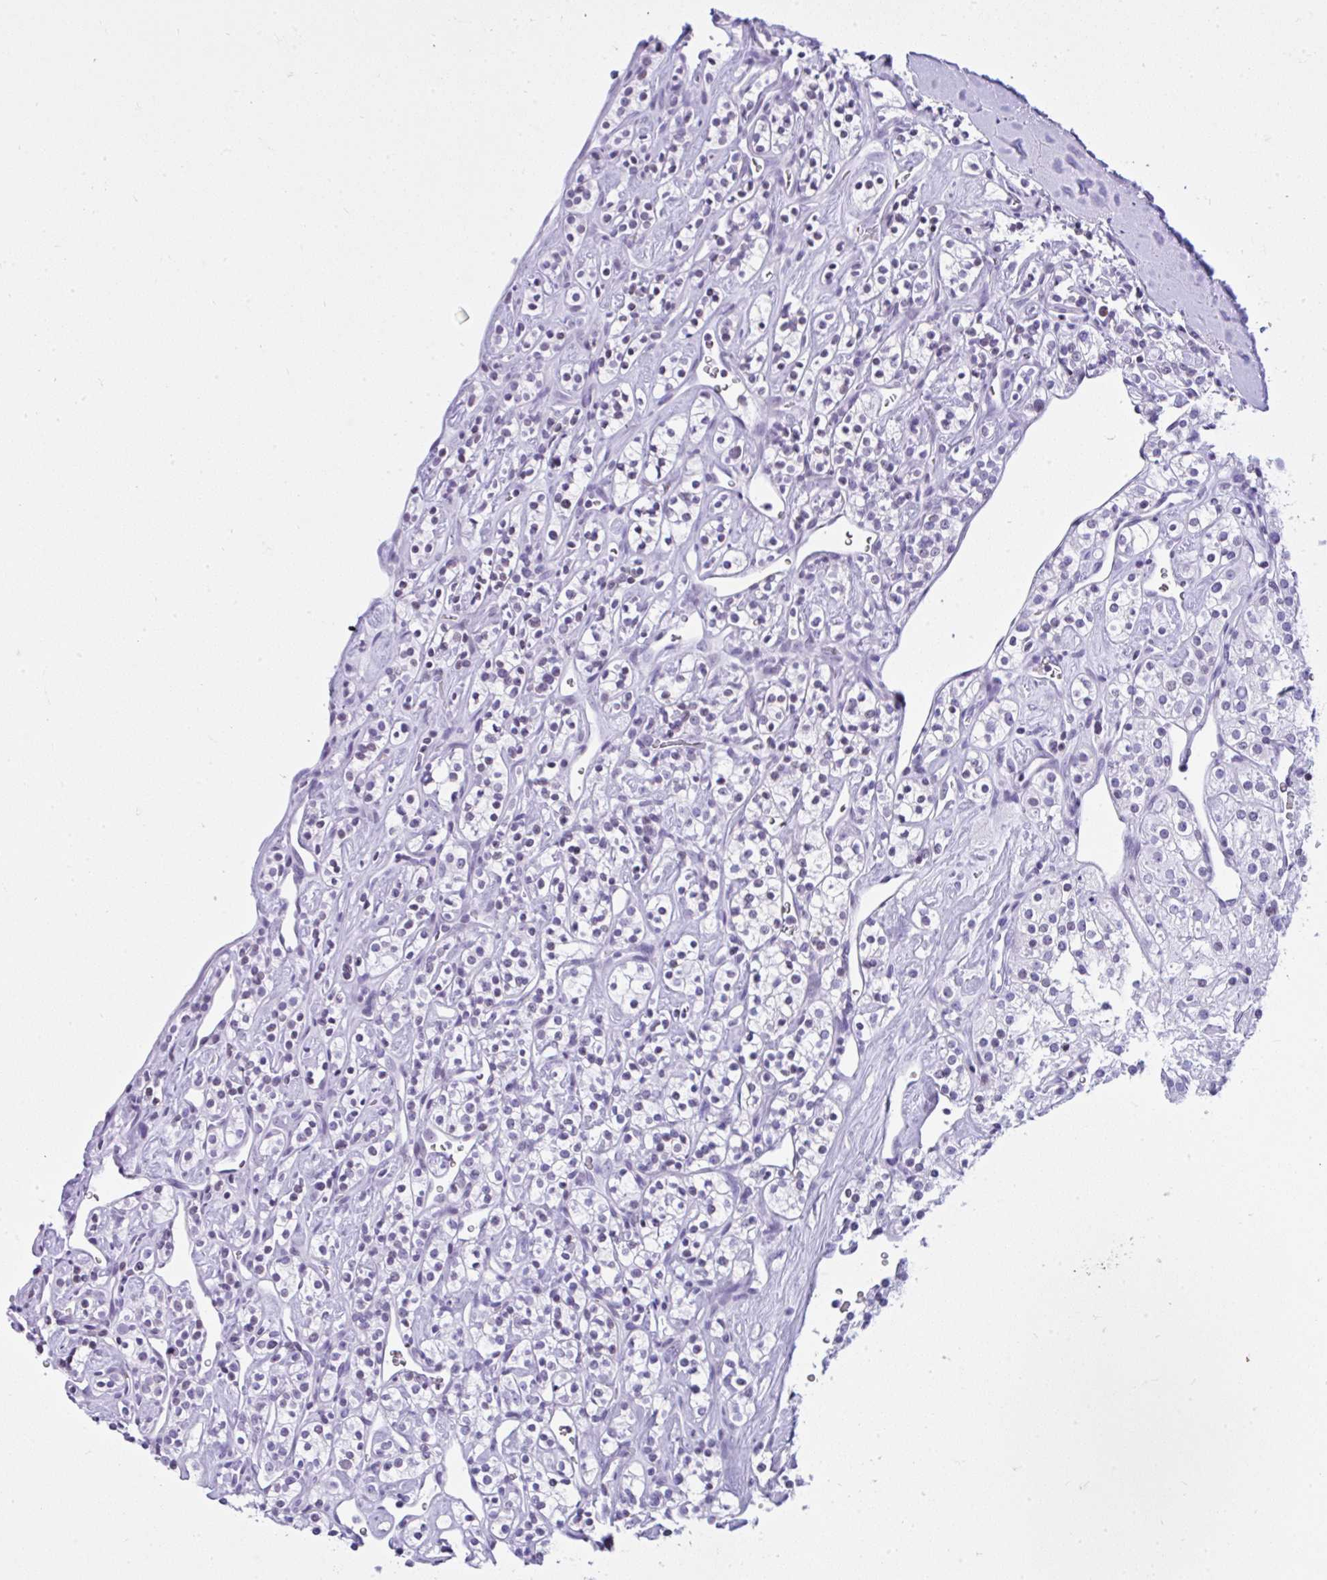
{"staining": {"intensity": "negative", "quantity": "none", "location": "none"}, "tissue": "renal cancer", "cell_type": "Tumor cells", "image_type": "cancer", "snomed": [{"axis": "morphology", "description": "Adenocarcinoma, NOS"}, {"axis": "topography", "description": "Kidney"}], "caption": "Histopathology image shows no significant protein expression in tumor cells of renal adenocarcinoma.", "gene": "KRT27", "patient": {"sex": "male", "age": 77}}